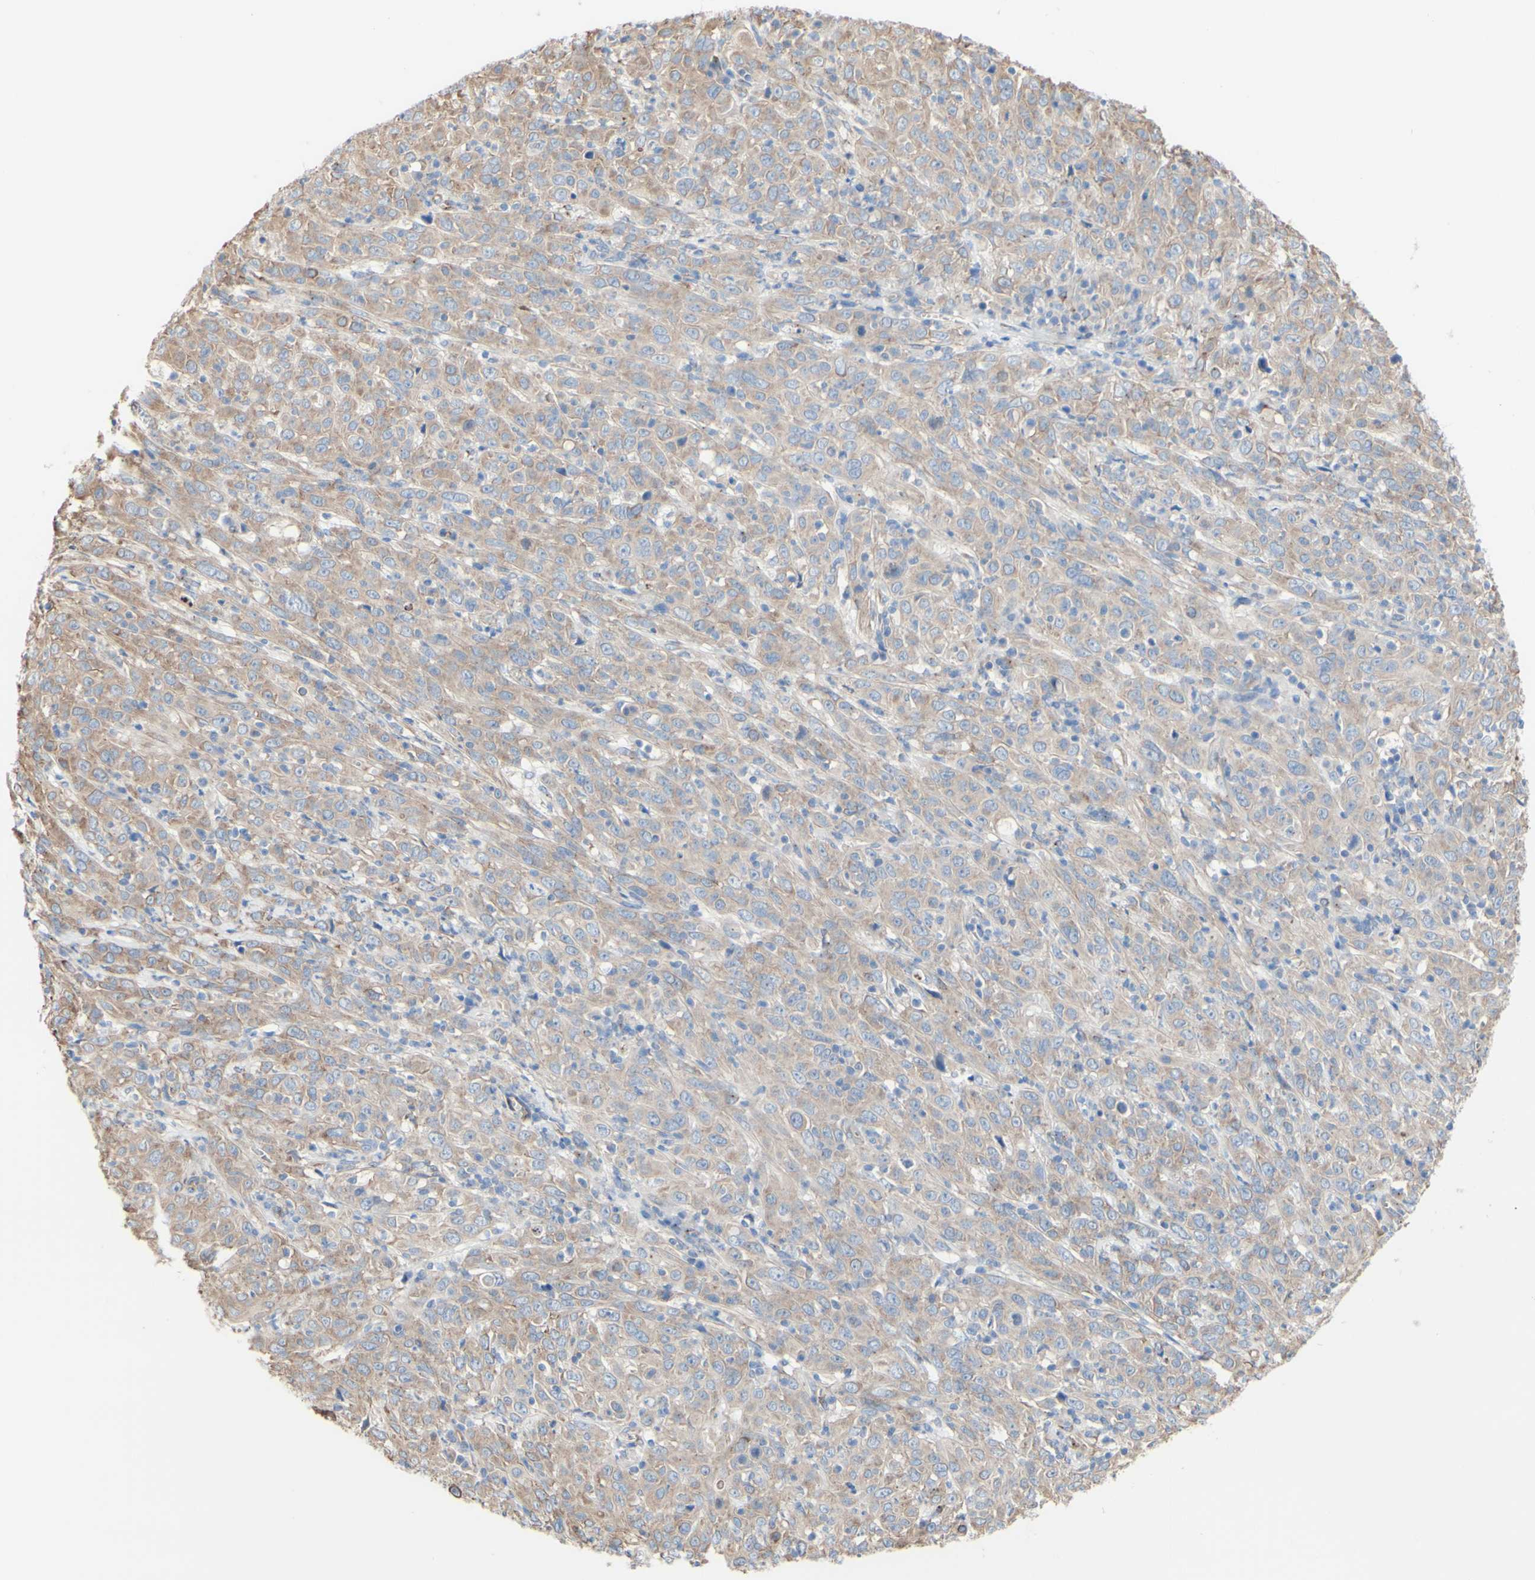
{"staining": {"intensity": "moderate", "quantity": ">75%", "location": "cytoplasmic/membranous"}, "tissue": "cervical cancer", "cell_type": "Tumor cells", "image_type": "cancer", "snomed": [{"axis": "morphology", "description": "Squamous cell carcinoma, NOS"}, {"axis": "topography", "description": "Cervix"}], "caption": "A histopathology image showing moderate cytoplasmic/membranous staining in approximately >75% of tumor cells in cervical cancer, as visualized by brown immunohistochemical staining.", "gene": "LRIG3", "patient": {"sex": "female", "age": 46}}